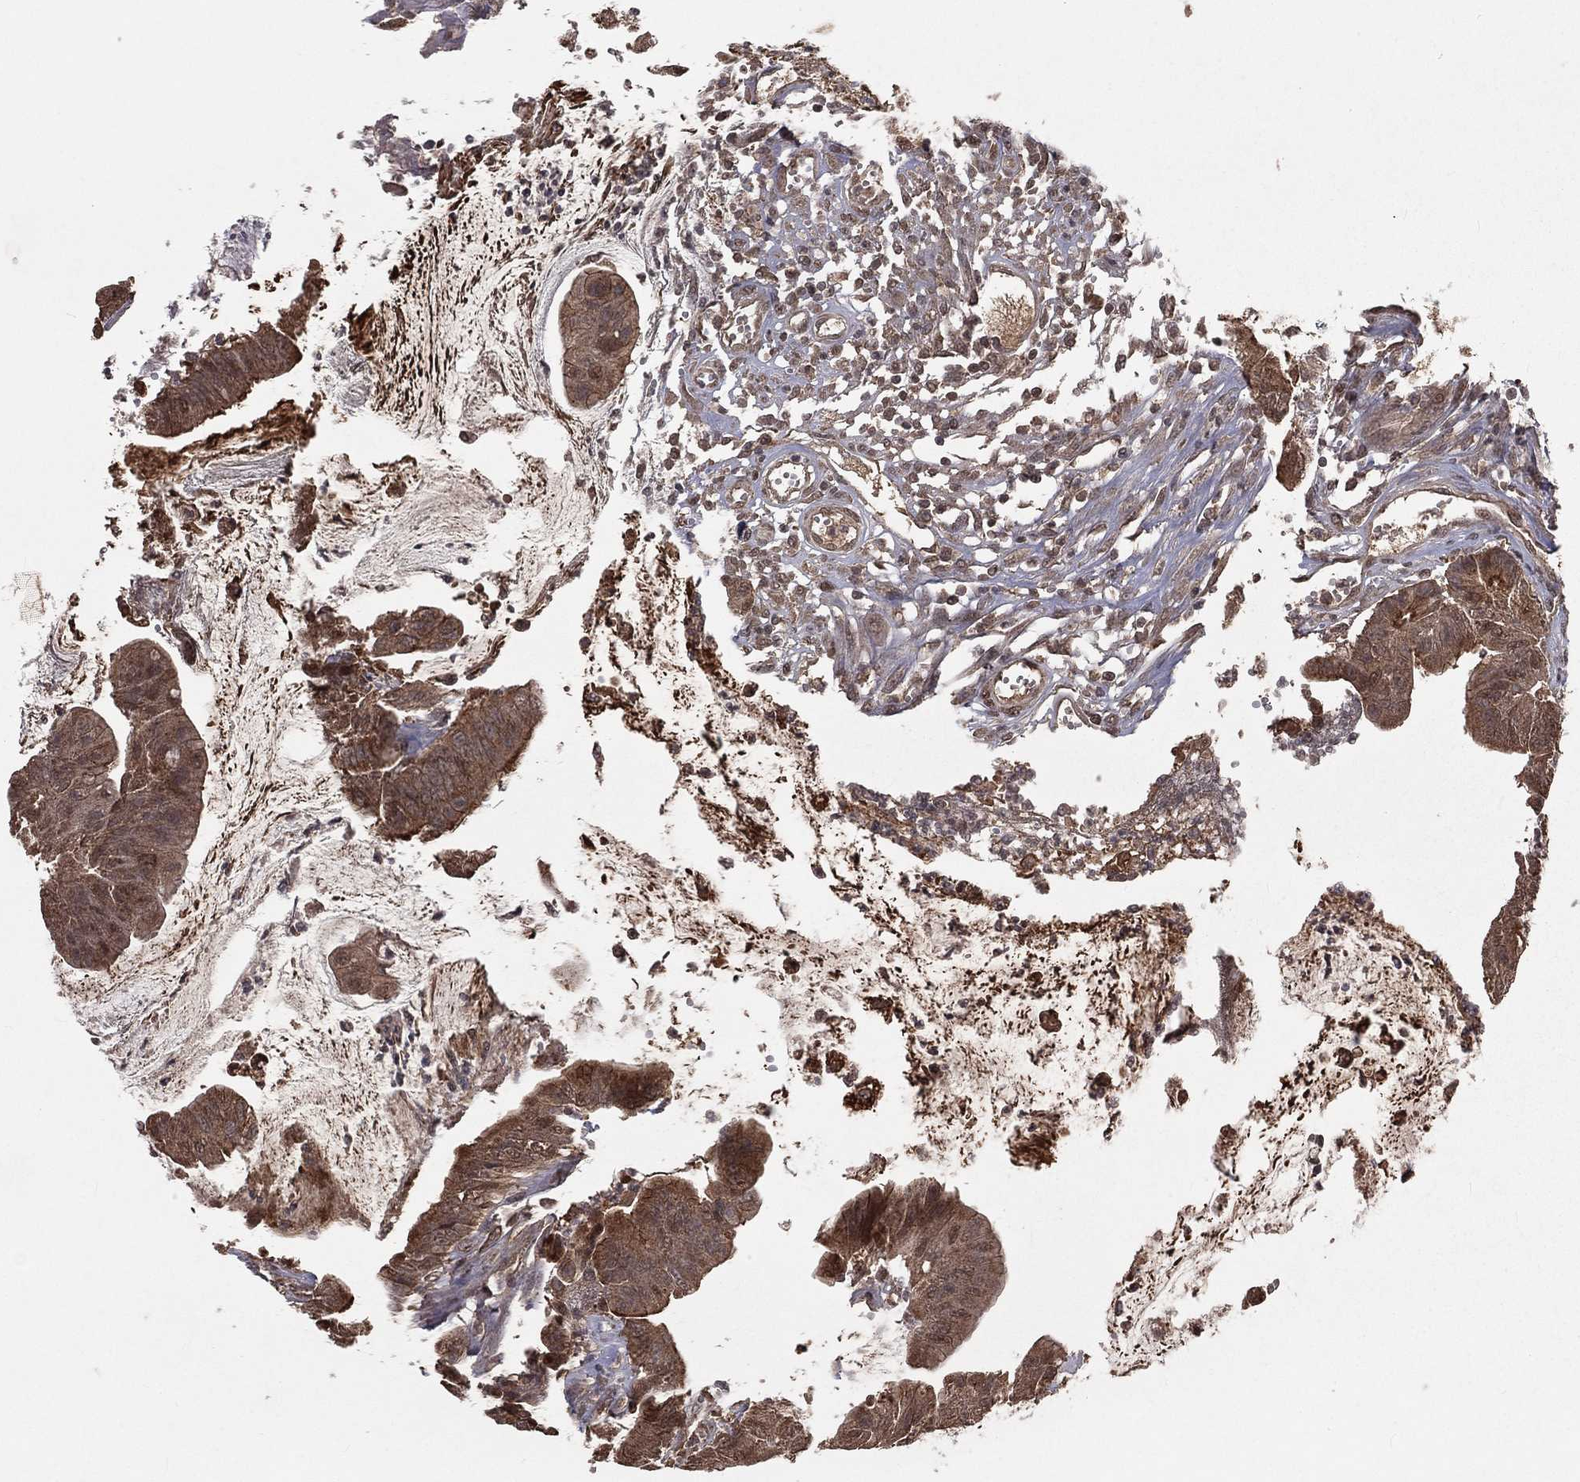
{"staining": {"intensity": "weak", "quantity": ">75%", "location": "cytoplasmic/membranous"}, "tissue": "colorectal cancer", "cell_type": "Tumor cells", "image_type": "cancer", "snomed": [{"axis": "morphology", "description": "Adenocarcinoma, NOS"}, {"axis": "topography", "description": "Colon"}], "caption": "Immunohistochemical staining of colorectal adenocarcinoma exhibits low levels of weak cytoplasmic/membranous protein positivity in approximately >75% of tumor cells.", "gene": "ZDHHC15", "patient": {"sex": "female", "age": 69}}